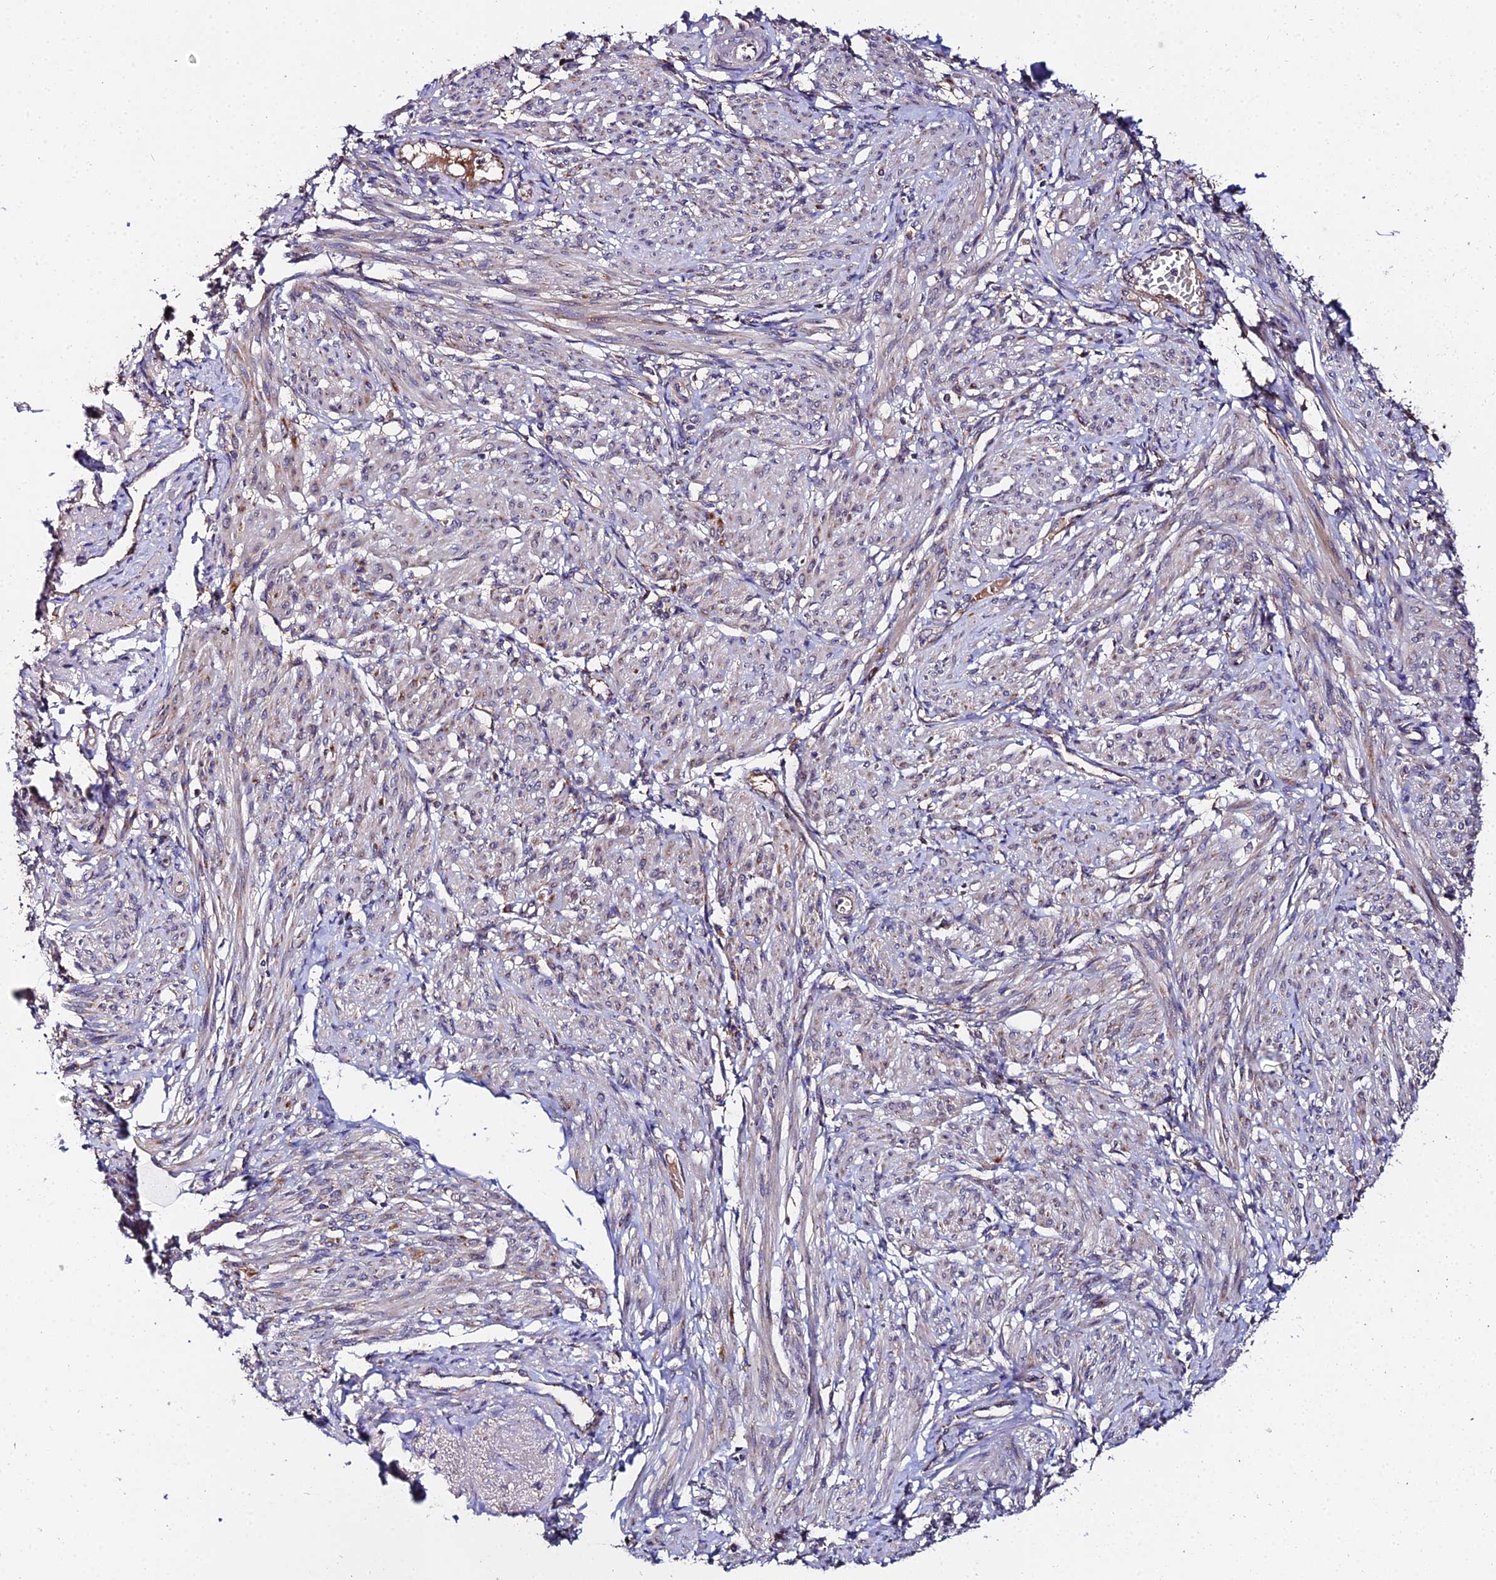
{"staining": {"intensity": "weak", "quantity": "25%-75%", "location": "cytoplasmic/membranous"}, "tissue": "smooth muscle", "cell_type": "Smooth muscle cells", "image_type": "normal", "snomed": [{"axis": "morphology", "description": "Normal tissue, NOS"}, {"axis": "topography", "description": "Smooth muscle"}], "caption": "Immunohistochemistry (DAB) staining of unremarkable human smooth muscle demonstrates weak cytoplasmic/membranous protein positivity in approximately 25%-75% of smooth muscle cells. The protein of interest is shown in brown color, while the nuclei are stained blue.", "gene": "ZBED8", "patient": {"sex": "female", "age": 39}}